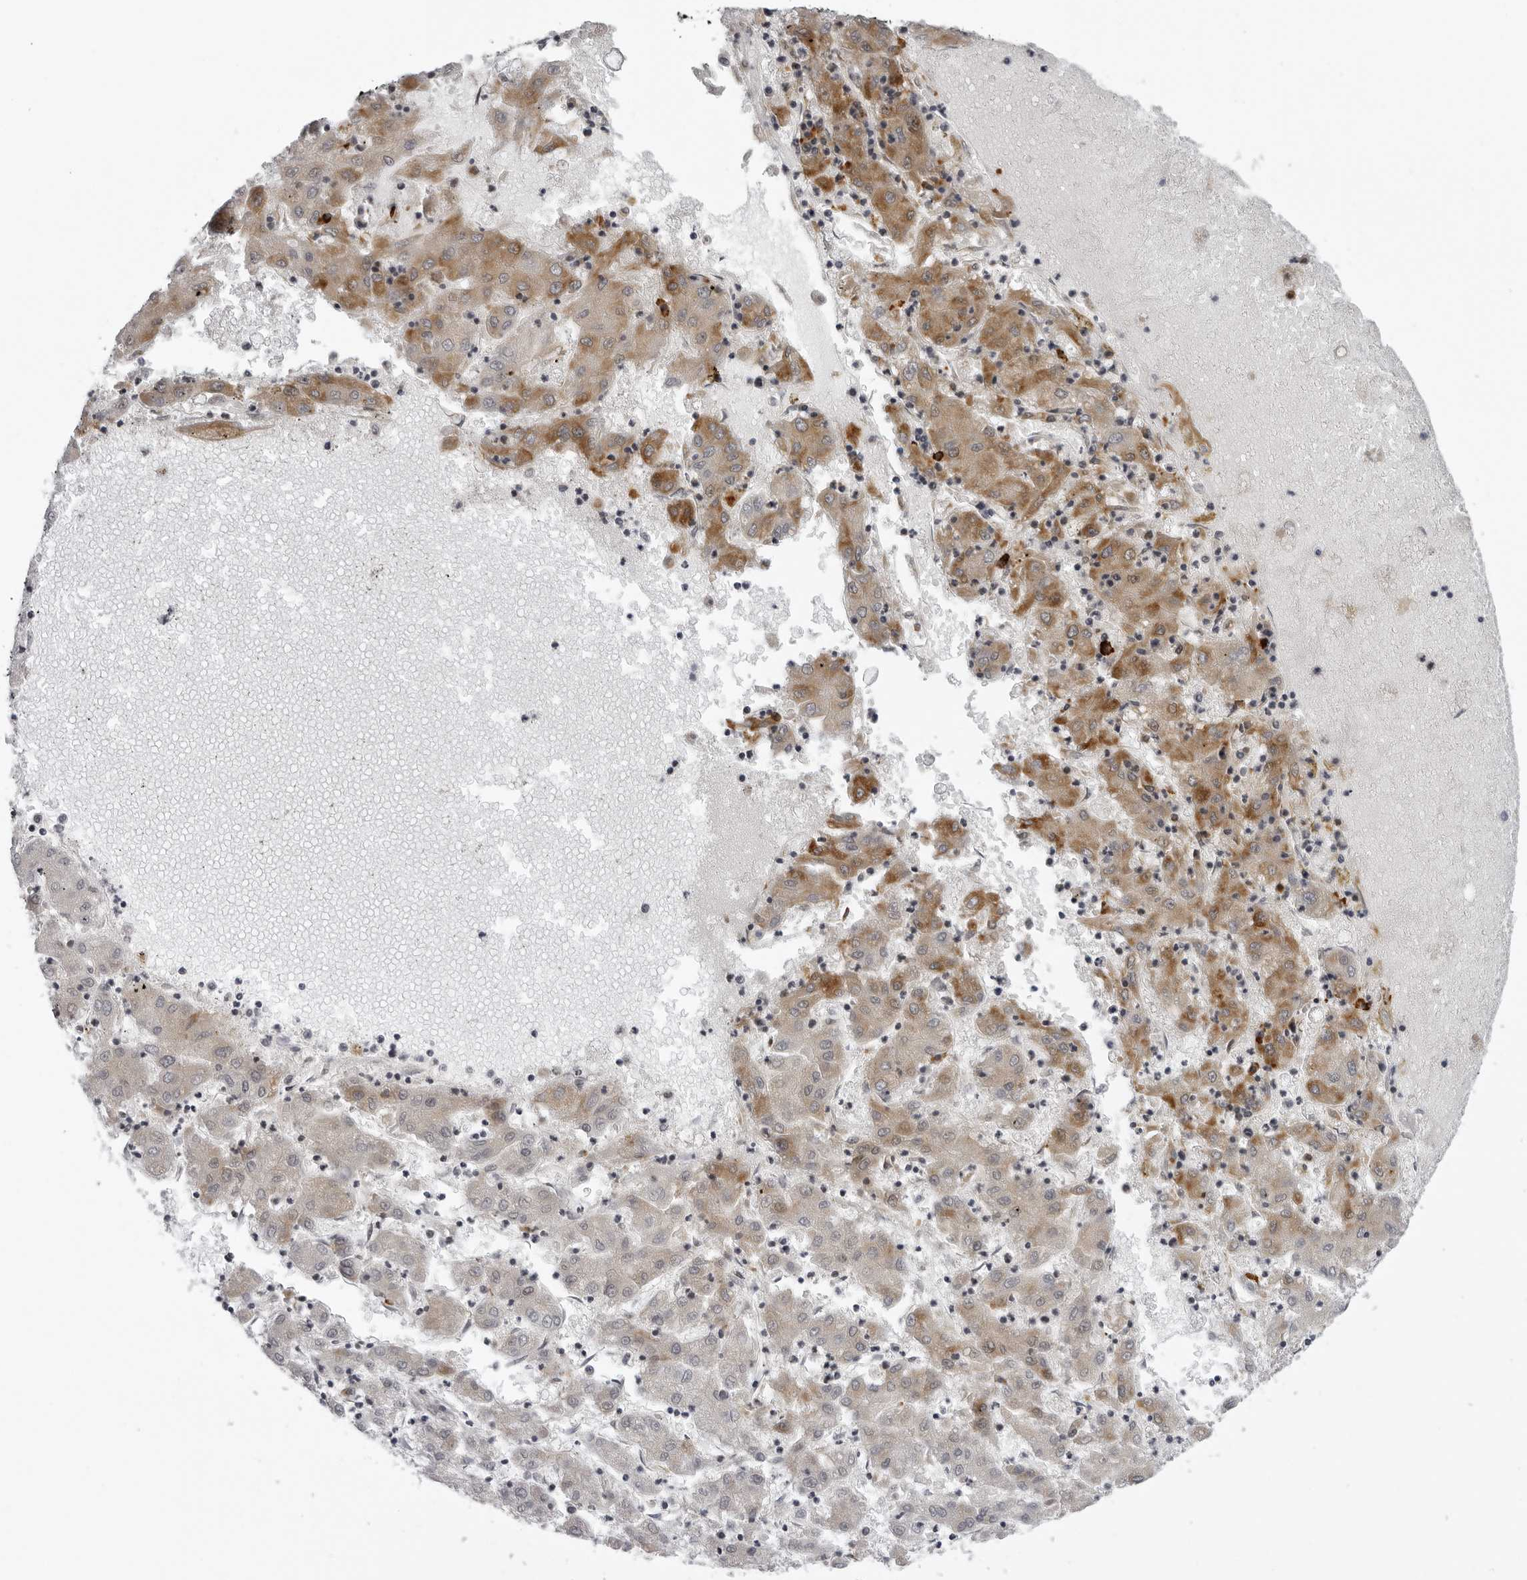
{"staining": {"intensity": "moderate", "quantity": "25%-75%", "location": "cytoplasmic/membranous"}, "tissue": "liver cancer", "cell_type": "Tumor cells", "image_type": "cancer", "snomed": [{"axis": "morphology", "description": "Carcinoma, Hepatocellular, NOS"}, {"axis": "topography", "description": "Liver"}], "caption": "Human liver hepatocellular carcinoma stained with a protein marker shows moderate staining in tumor cells.", "gene": "GCSAML", "patient": {"sex": "male", "age": 72}}